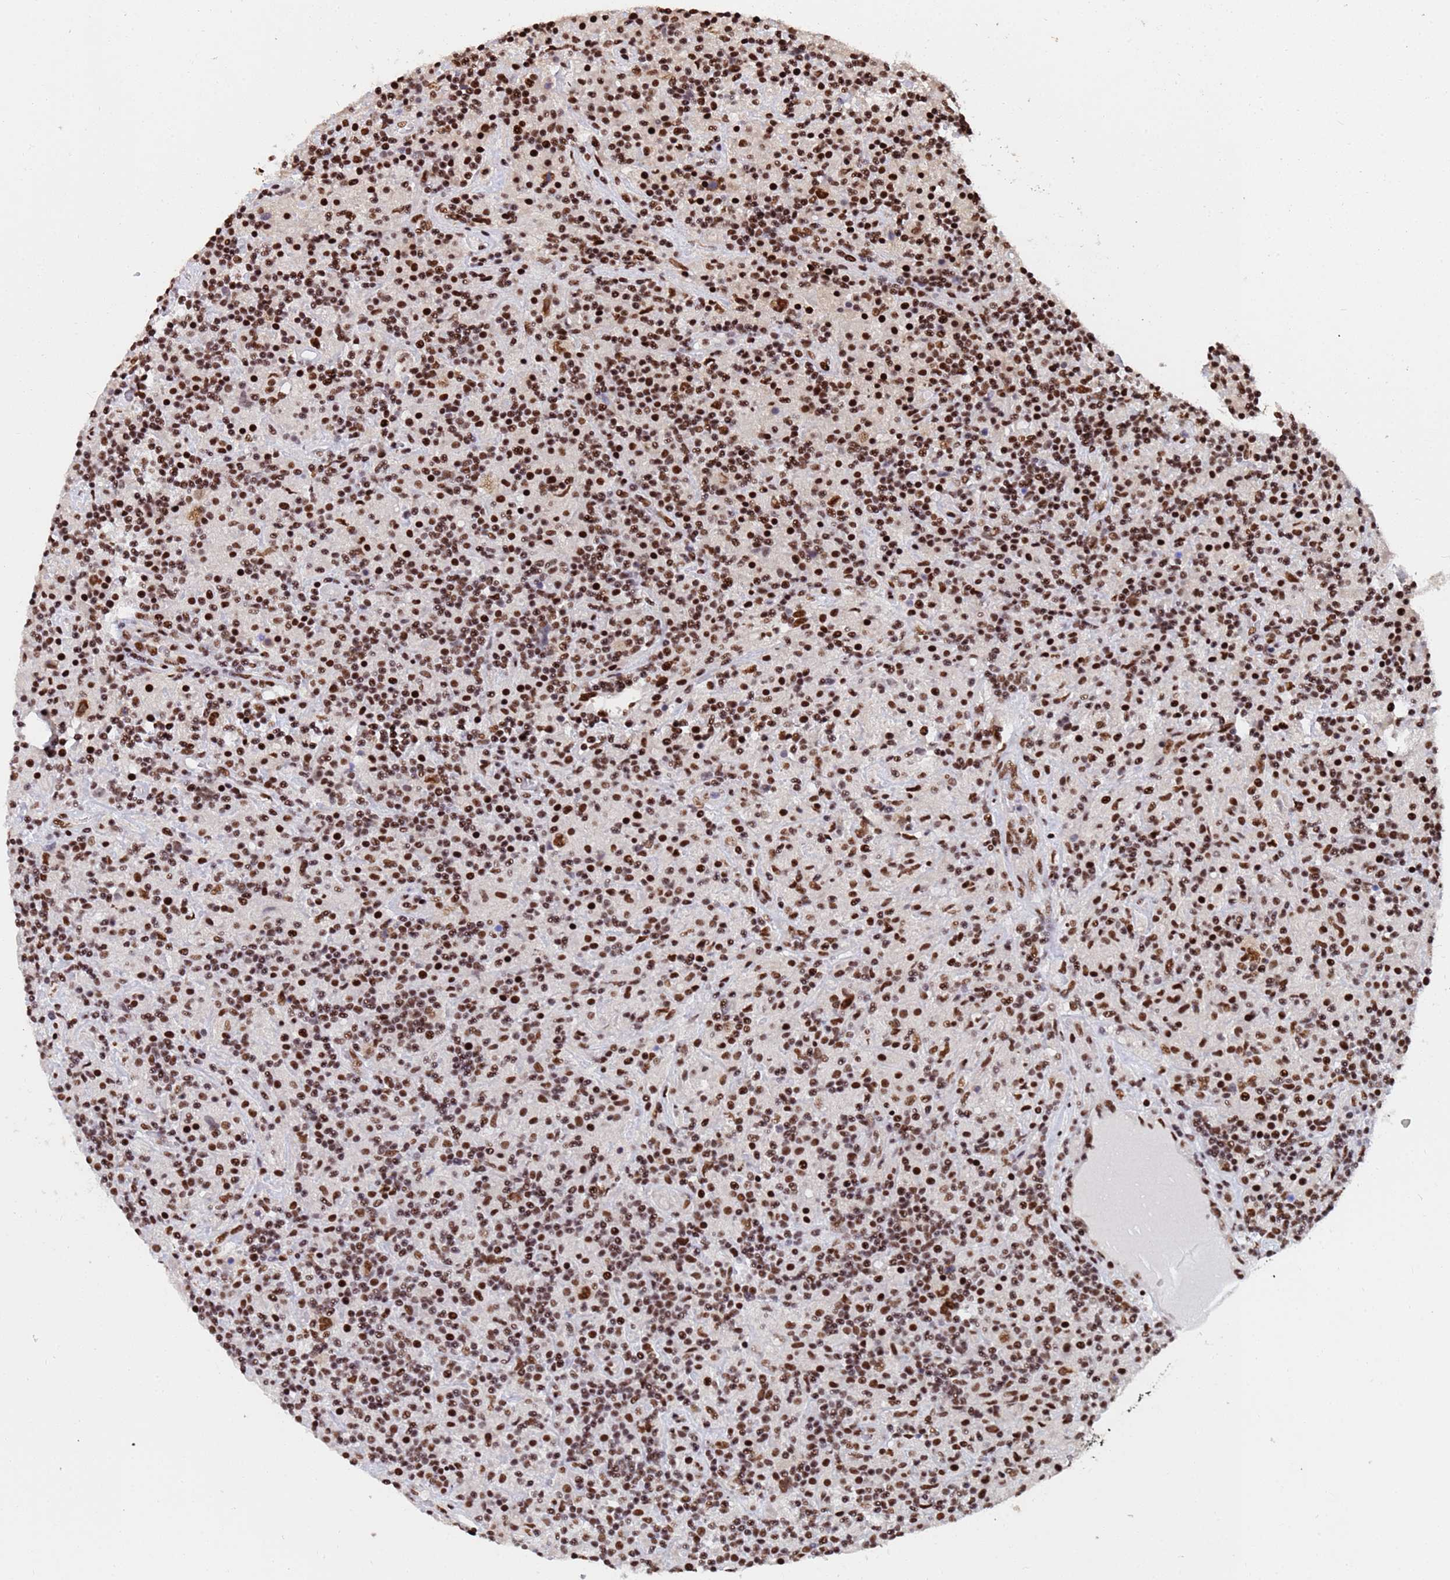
{"staining": {"intensity": "moderate", "quantity": ">75%", "location": "nuclear"}, "tissue": "lymphoma", "cell_type": "Tumor cells", "image_type": "cancer", "snomed": [{"axis": "morphology", "description": "Hodgkin's disease, NOS"}, {"axis": "topography", "description": "Lymph node"}], "caption": "Lymphoma stained for a protein displays moderate nuclear positivity in tumor cells.", "gene": "SF3B2", "patient": {"sex": "male", "age": 70}}